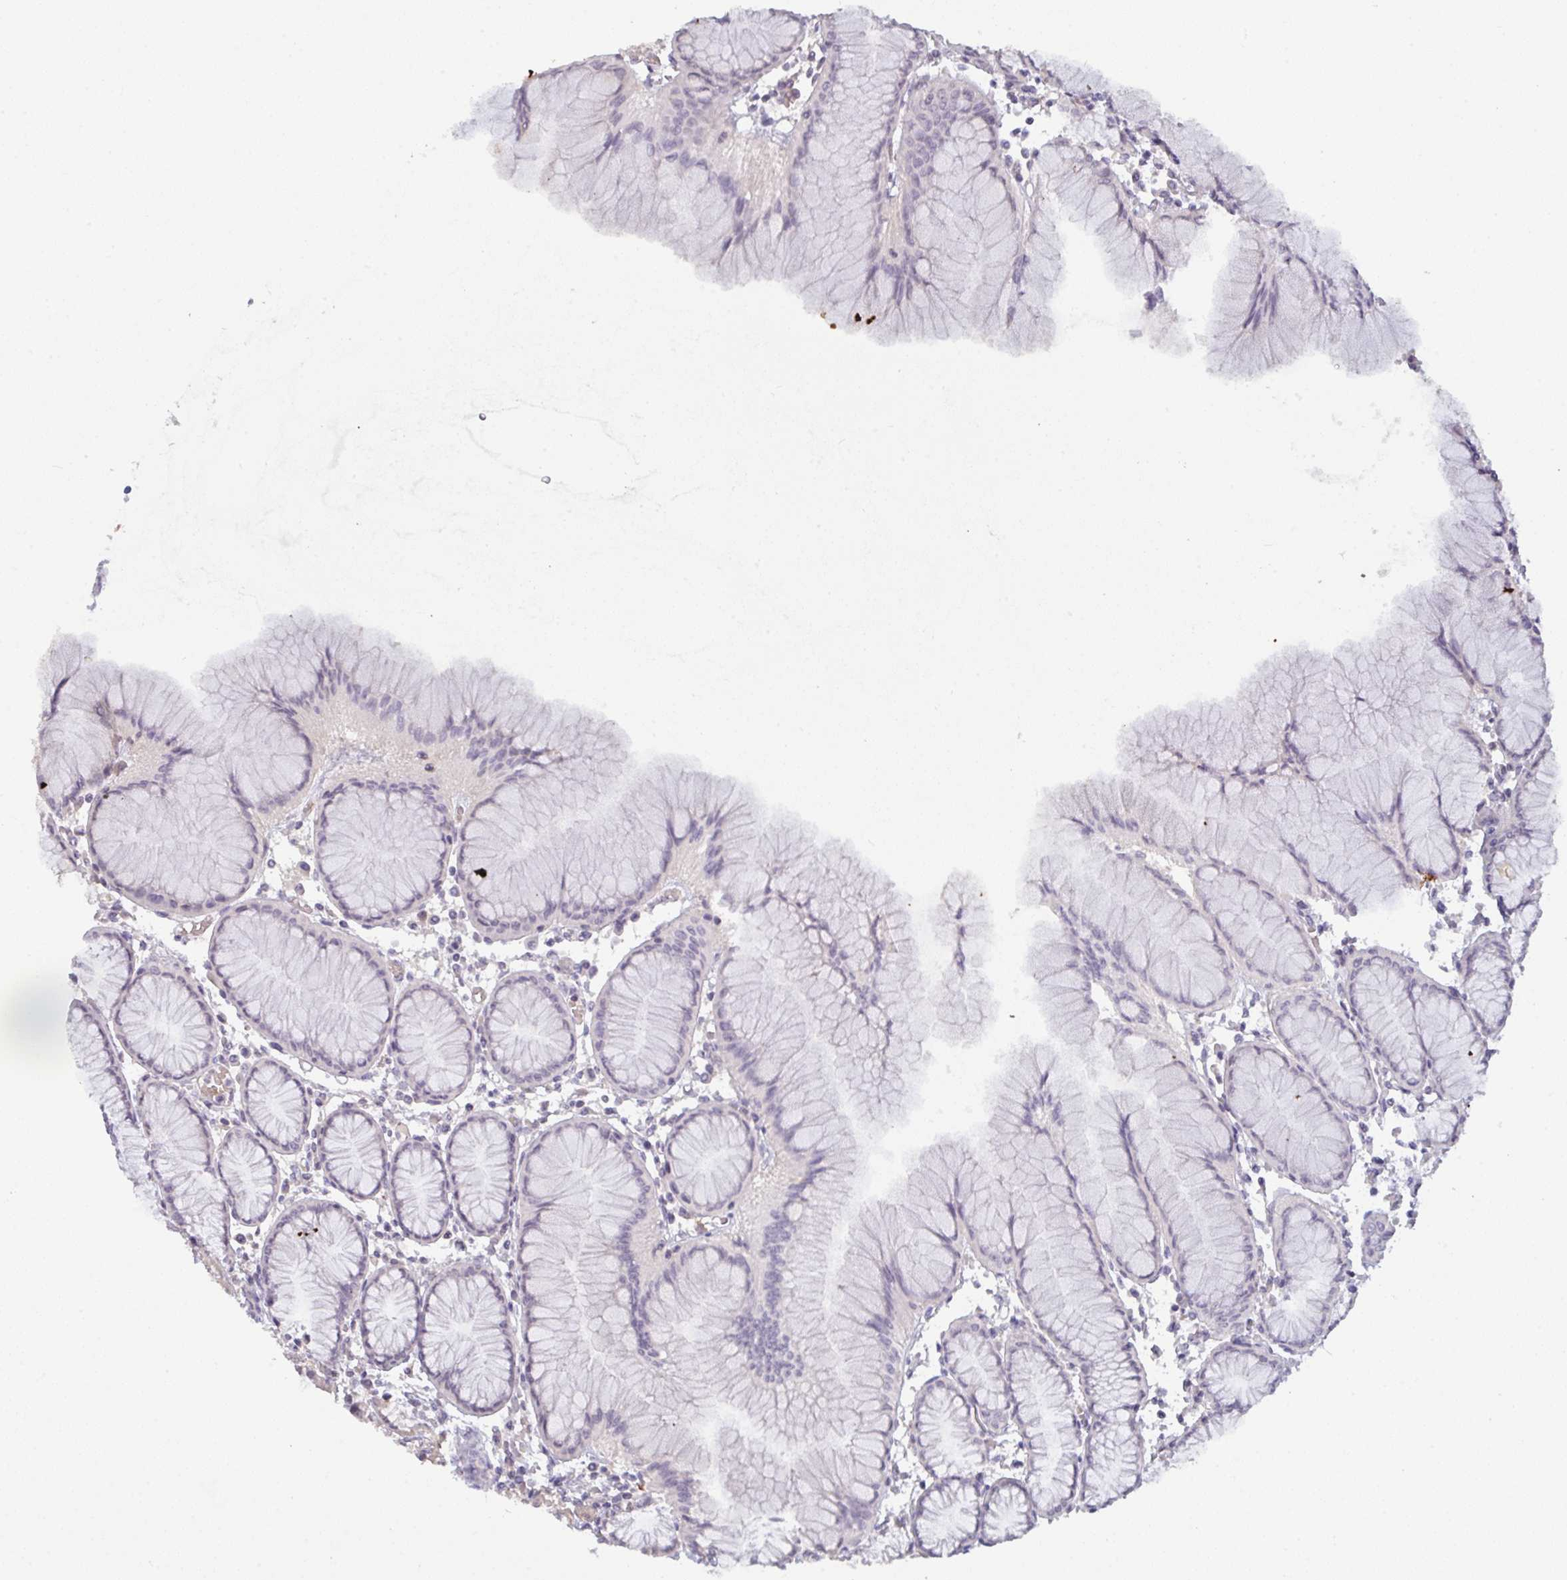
{"staining": {"intensity": "weak", "quantity": "25%-75%", "location": "cytoplasmic/membranous"}, "tissue": "stomach", "cell_type": "Glandular cells", "image_type": "normal", "snomed": [{"axis": "morphology", "description": "Normal tissue, NOS"}, {"axis": "topography", "description": "Stomach"}], "caption": "Human stomach stained for a protein (brown) shows weak cytoplasmic/membranous positive expression in about 25%-75% of glandular cells.", "gene": "ZNF784", "patient": {"sex": "female", "age": 57}}